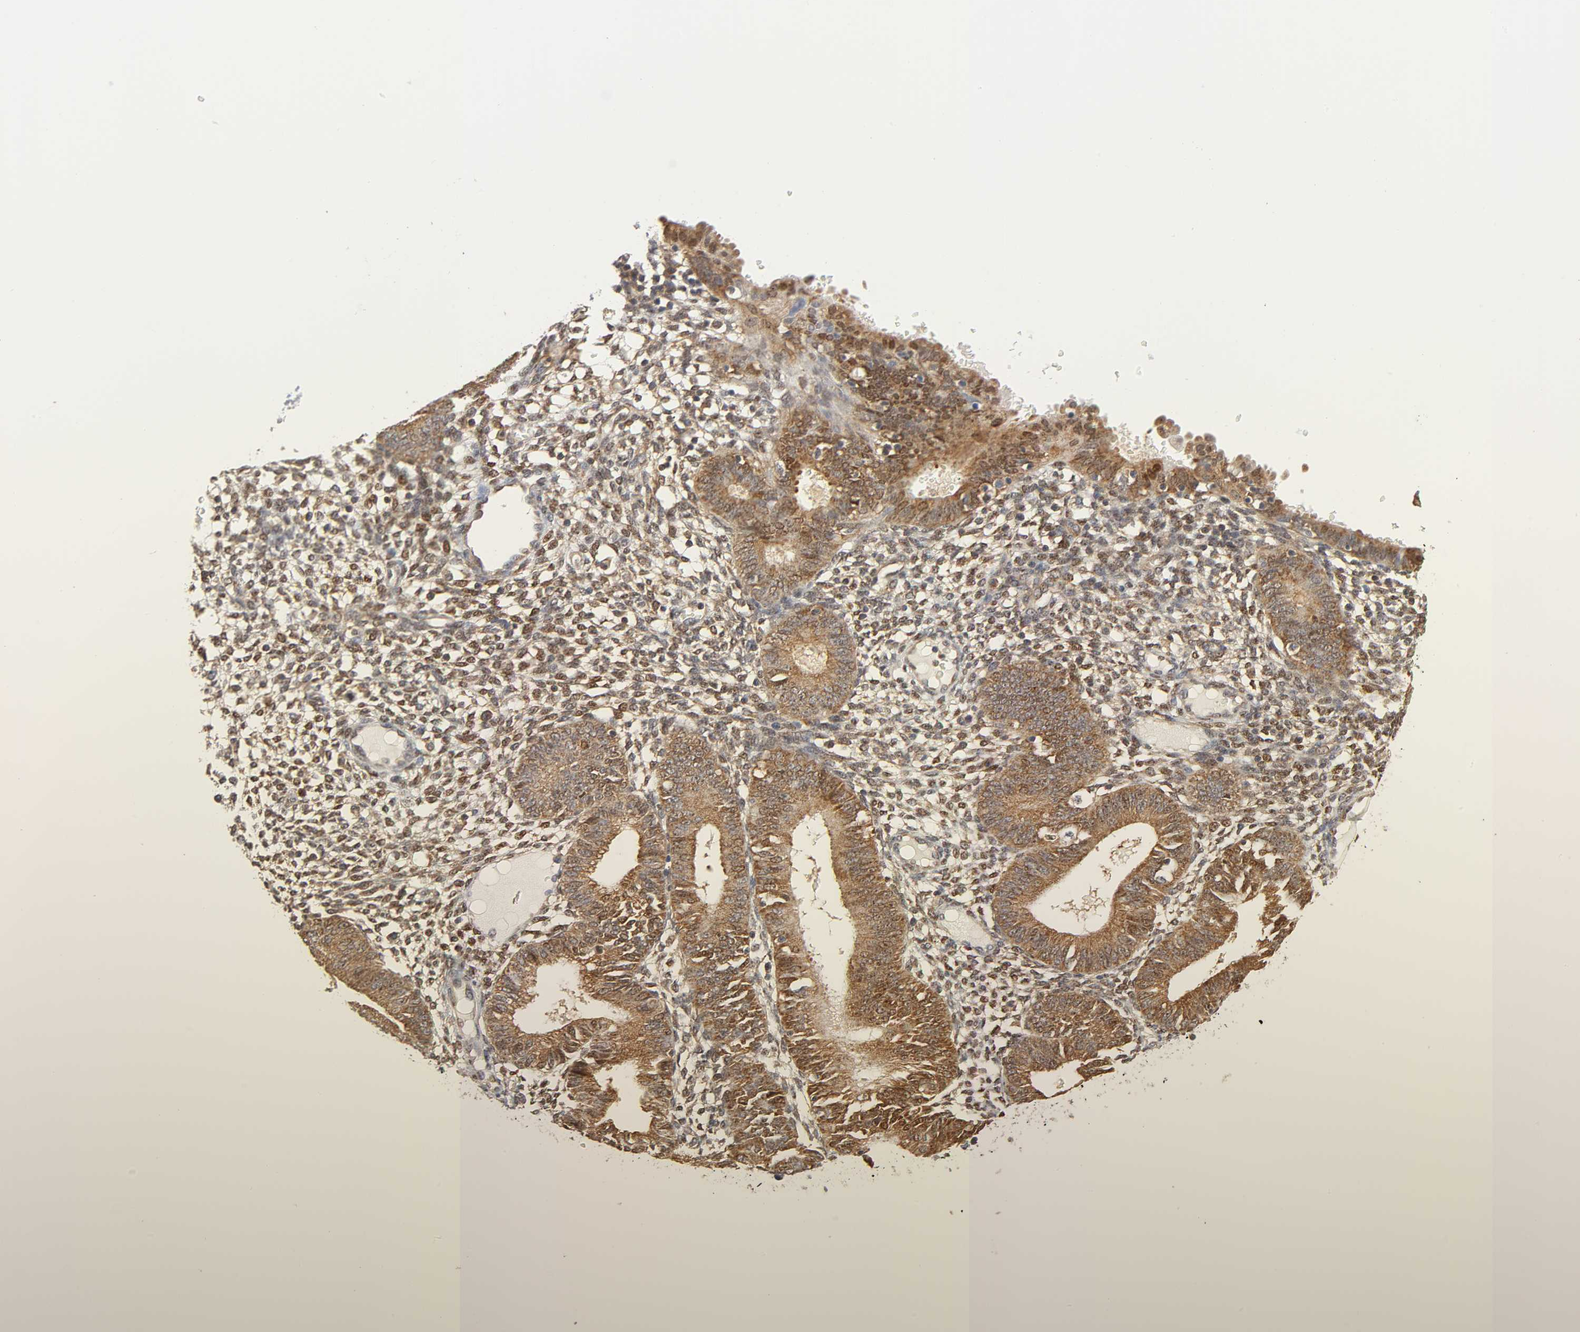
{"staining": {"intensity": "moderate", "quantity": ">75%", "location": "nuclear"}, "tissue": "endometrium", "cell_type": "Cells in endometrial stroma", "image_type": "normal", "snomed": [{"axis": "morphology", "description": "Normal tissue, NOS"}, {"axis": "topography", "description": "Endometrium"}], "caption": "A brown stain labels moderate nuclear expression of a protein in cells in endometrial stroma of normal endometrium.", "gene": "PAFAH1B1", "patient": {"sex": "female", "age": 61}}